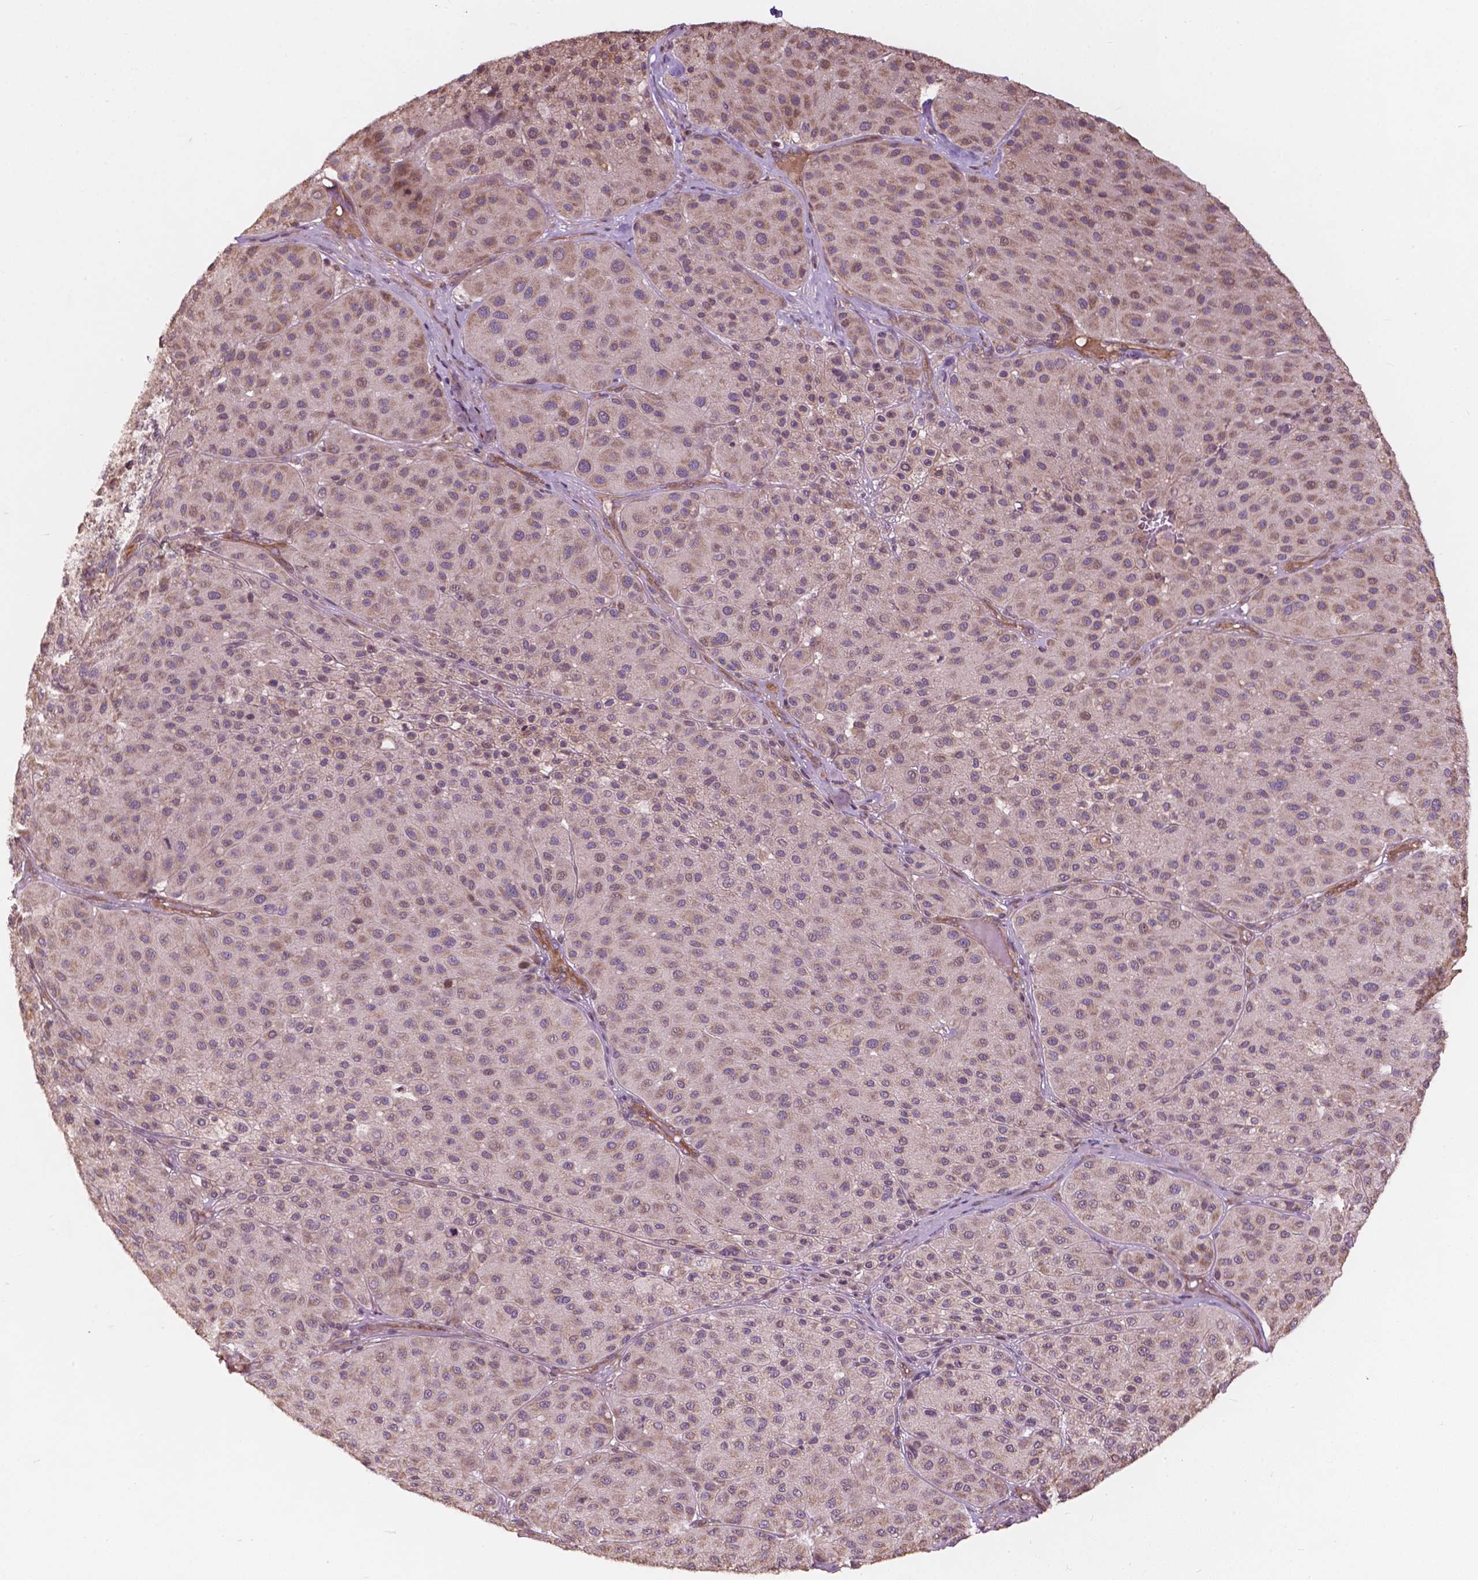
{"staining": {"intensity": "weak", "quantity": "25%-75%", "location": "cytoplasmic/membranous"}, "tissue": "melanoma", "cell_type": "Tumor cells", "image_type": "cancer", "snomed": [{"axis": "morphology", "description": "Malignant melanoma, Metastatic site"}, {"axis": "topography", "description": "Smooth muscle"}], "caption": "Melanoma tissue exhibits weak cytoplasmic/membranous expression in about 25%-75% of tumor cells, visualized by immunohistochemistry.", "gene": "CDC42BPA", "patient": {"sex": "male", "age": 41}}